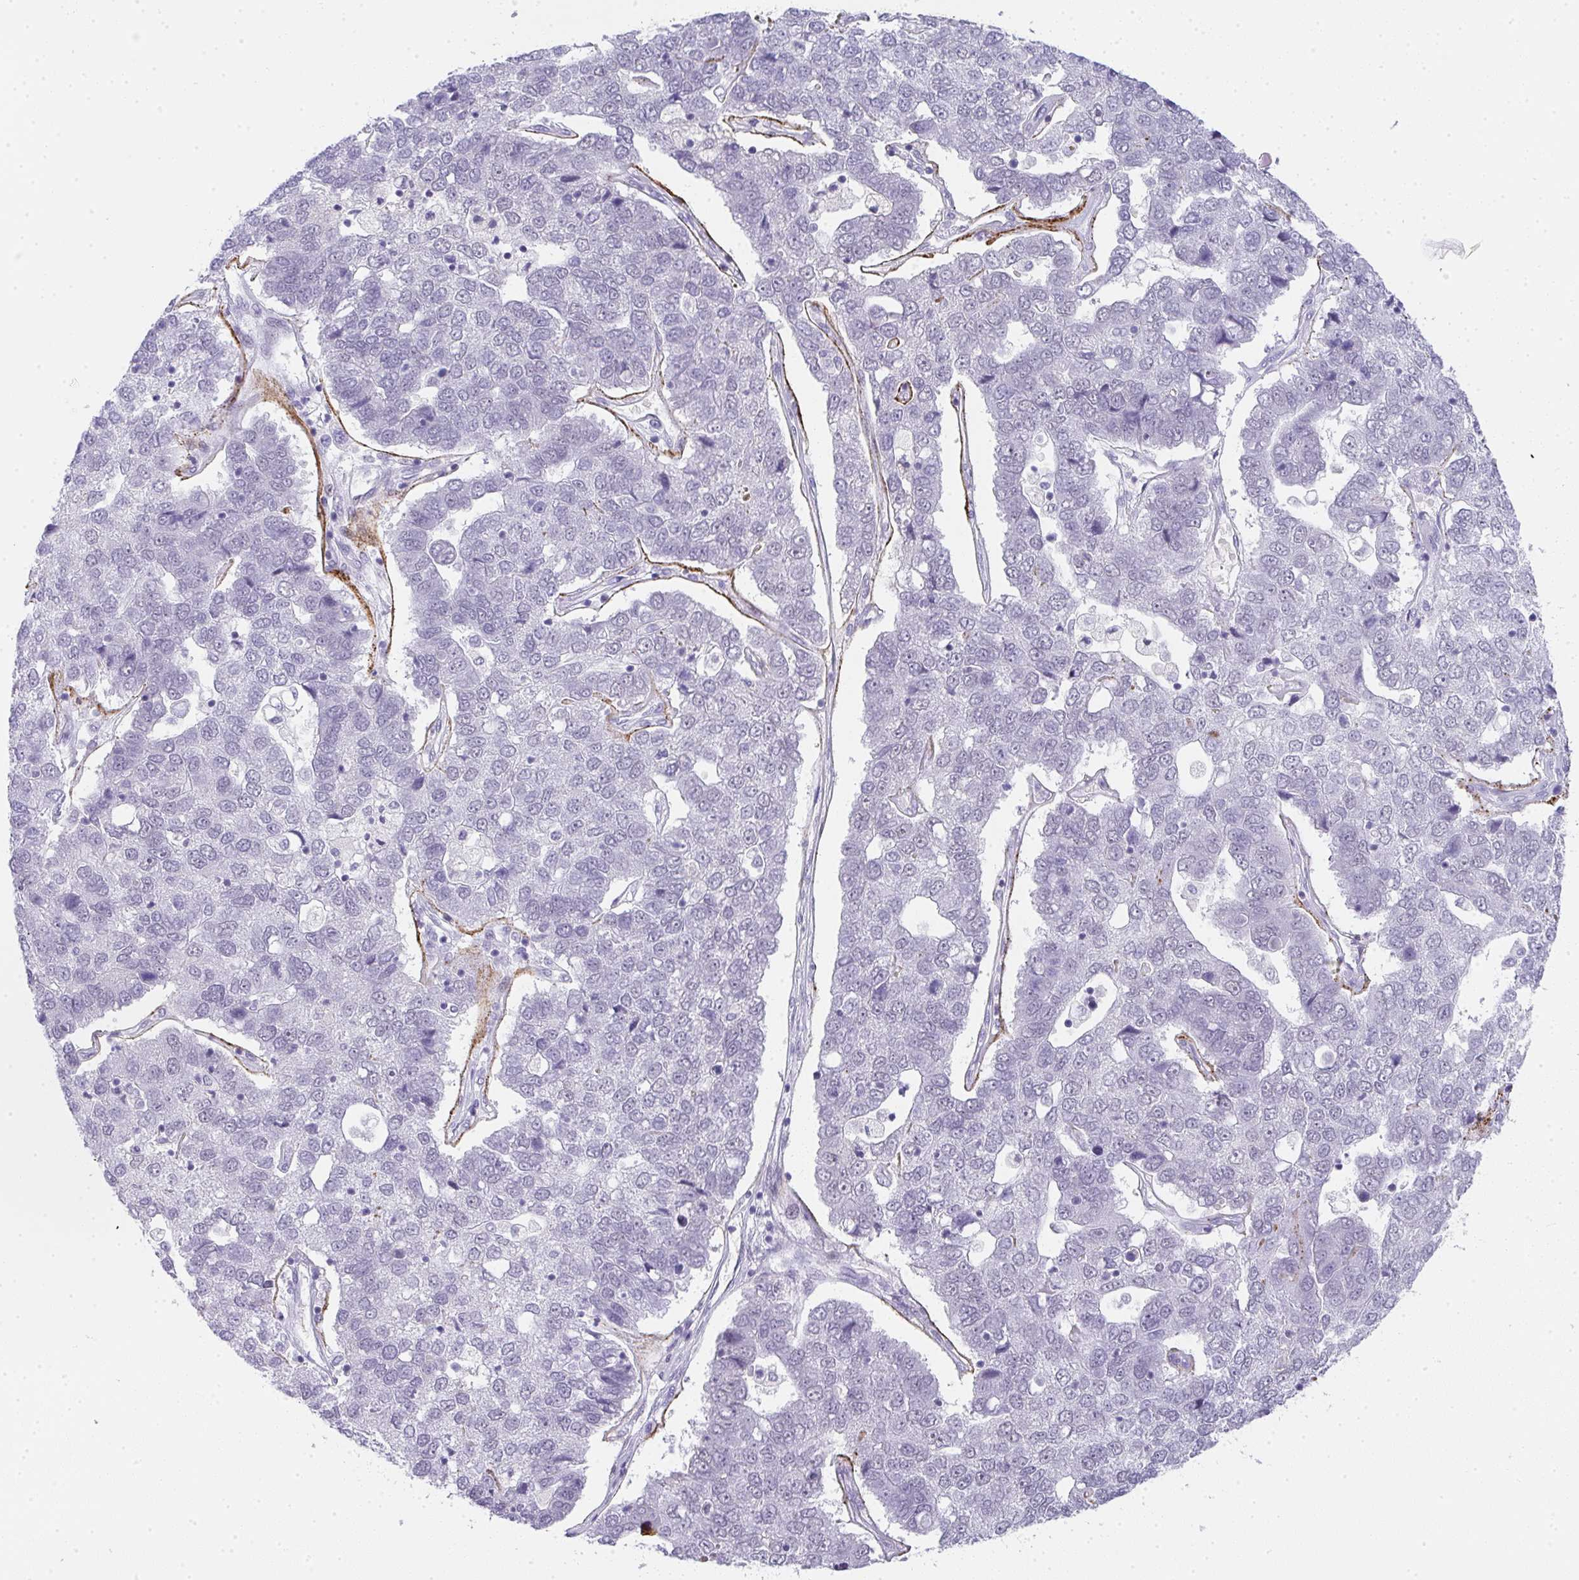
{"staining": {"intensity": "negative", "quantity": "none", "location": "none"}, "tissue": "pancreatic cancer", "cell_type": "Tumor cells", "image_type": "cancer", "snomed": [{"axis": "morphology", "description": "Adenocarcinoma, NOS"}, {"axis": "topography", "description": "Pancreas"}], "caption": "This is an immunohistochemistry (IHC) micrograph of pancreatic cancer (adenocarcinoma). There is no positivity in tumor cells.", "gene": "TNMD", "patient": {"sex": "female", "age": 61}}